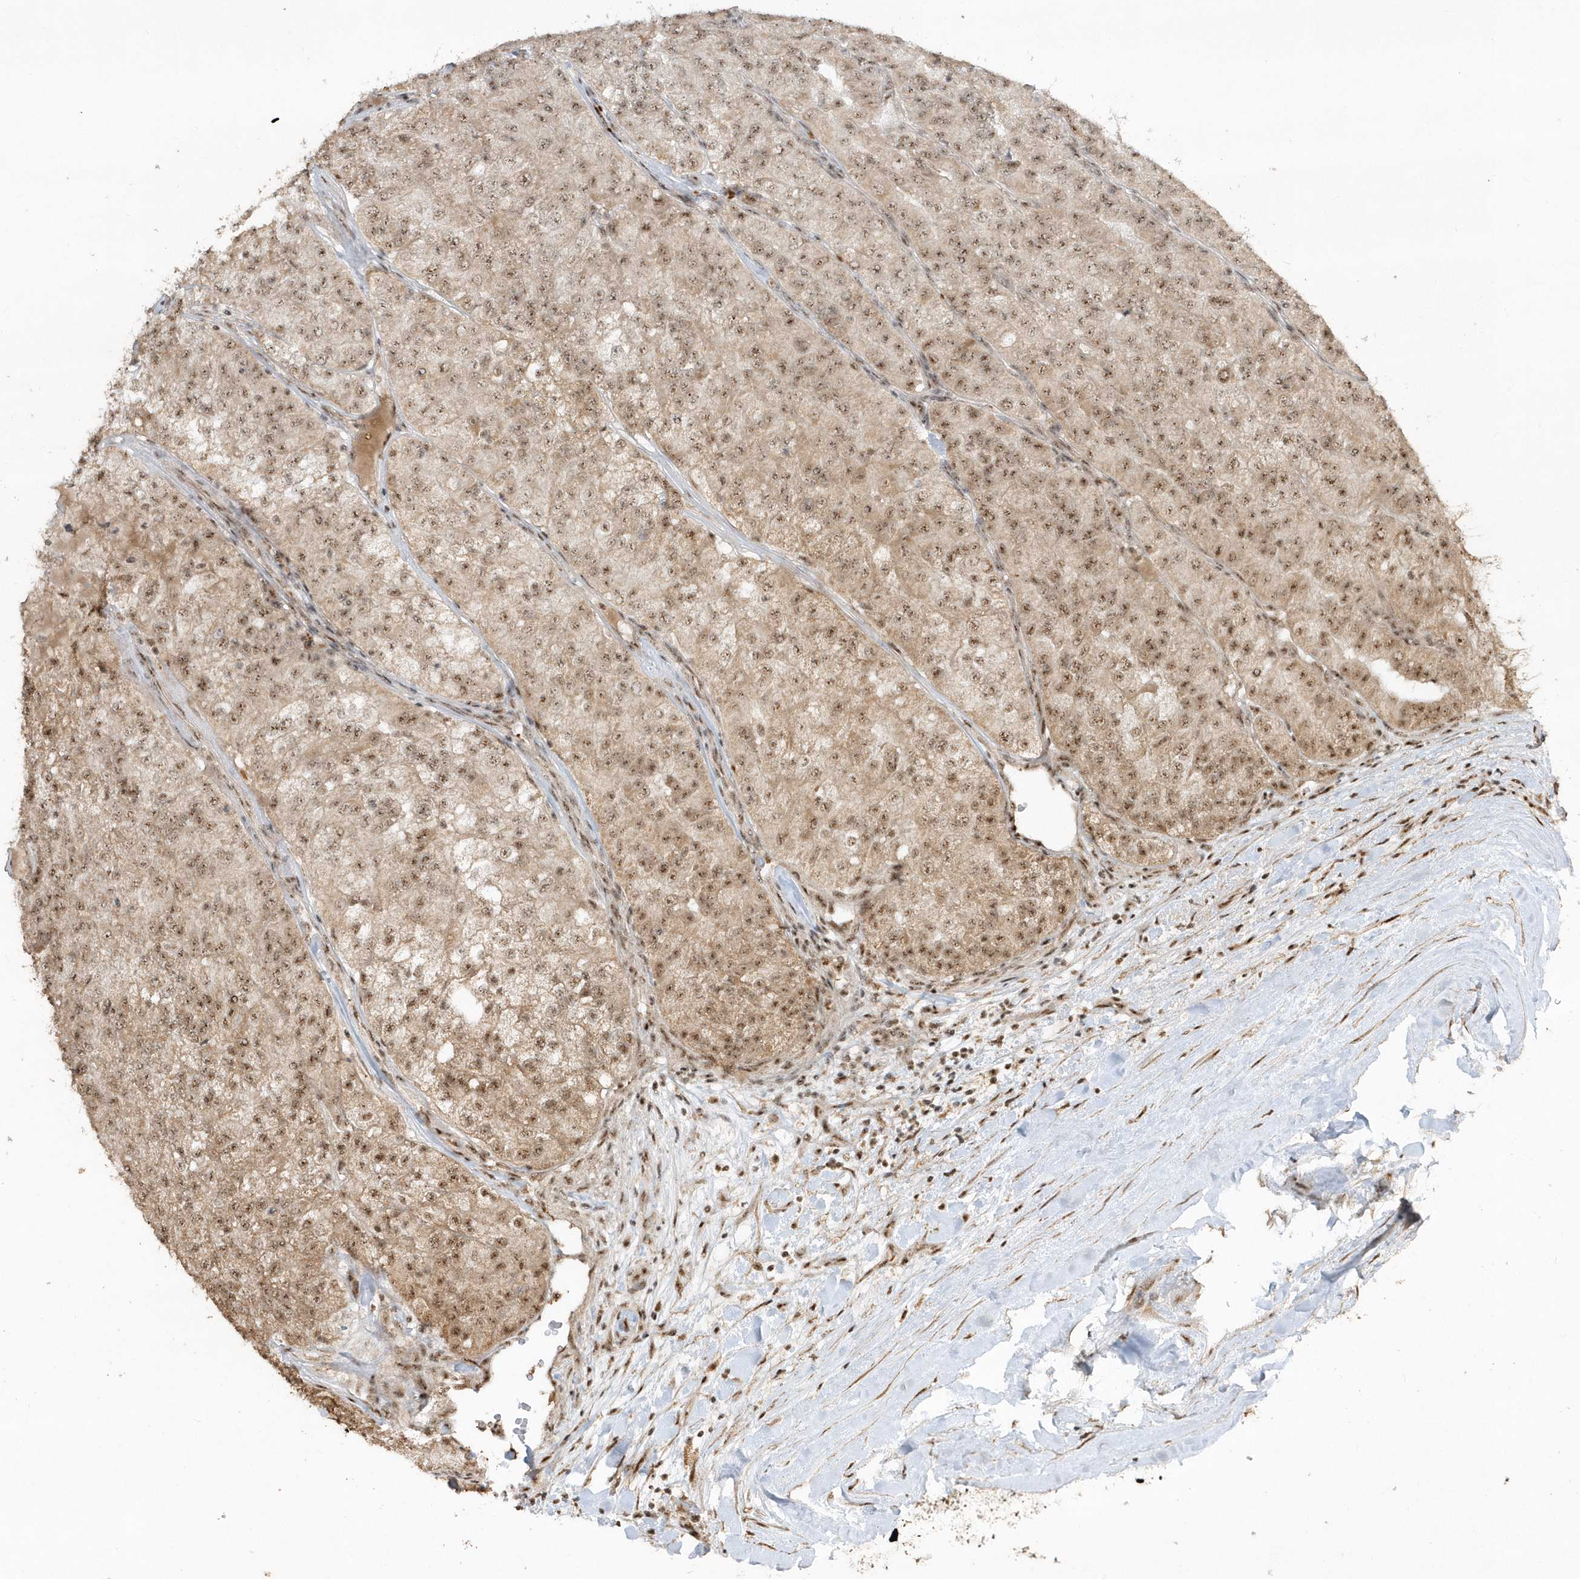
{"staining": {"intensity": "moderate", "quantity": ">75%", "location": "nuclear"}, "tissue": "renal cancer", "cell_type": "Tumor cells", "image_type": "cancer", "snomed": [{"axis": "morphology", "description": "Adenocarcinoma, NOS"}, {"axis": "topography", "description": "Kidney"}], "caption": "This is a histology image of IHC staining of renal adenocarcinoma, which shows moderate staining in the nuclear of tumor cells.", "gene": "POLR3B", "patient": {"sex": "female", "age": 63}}